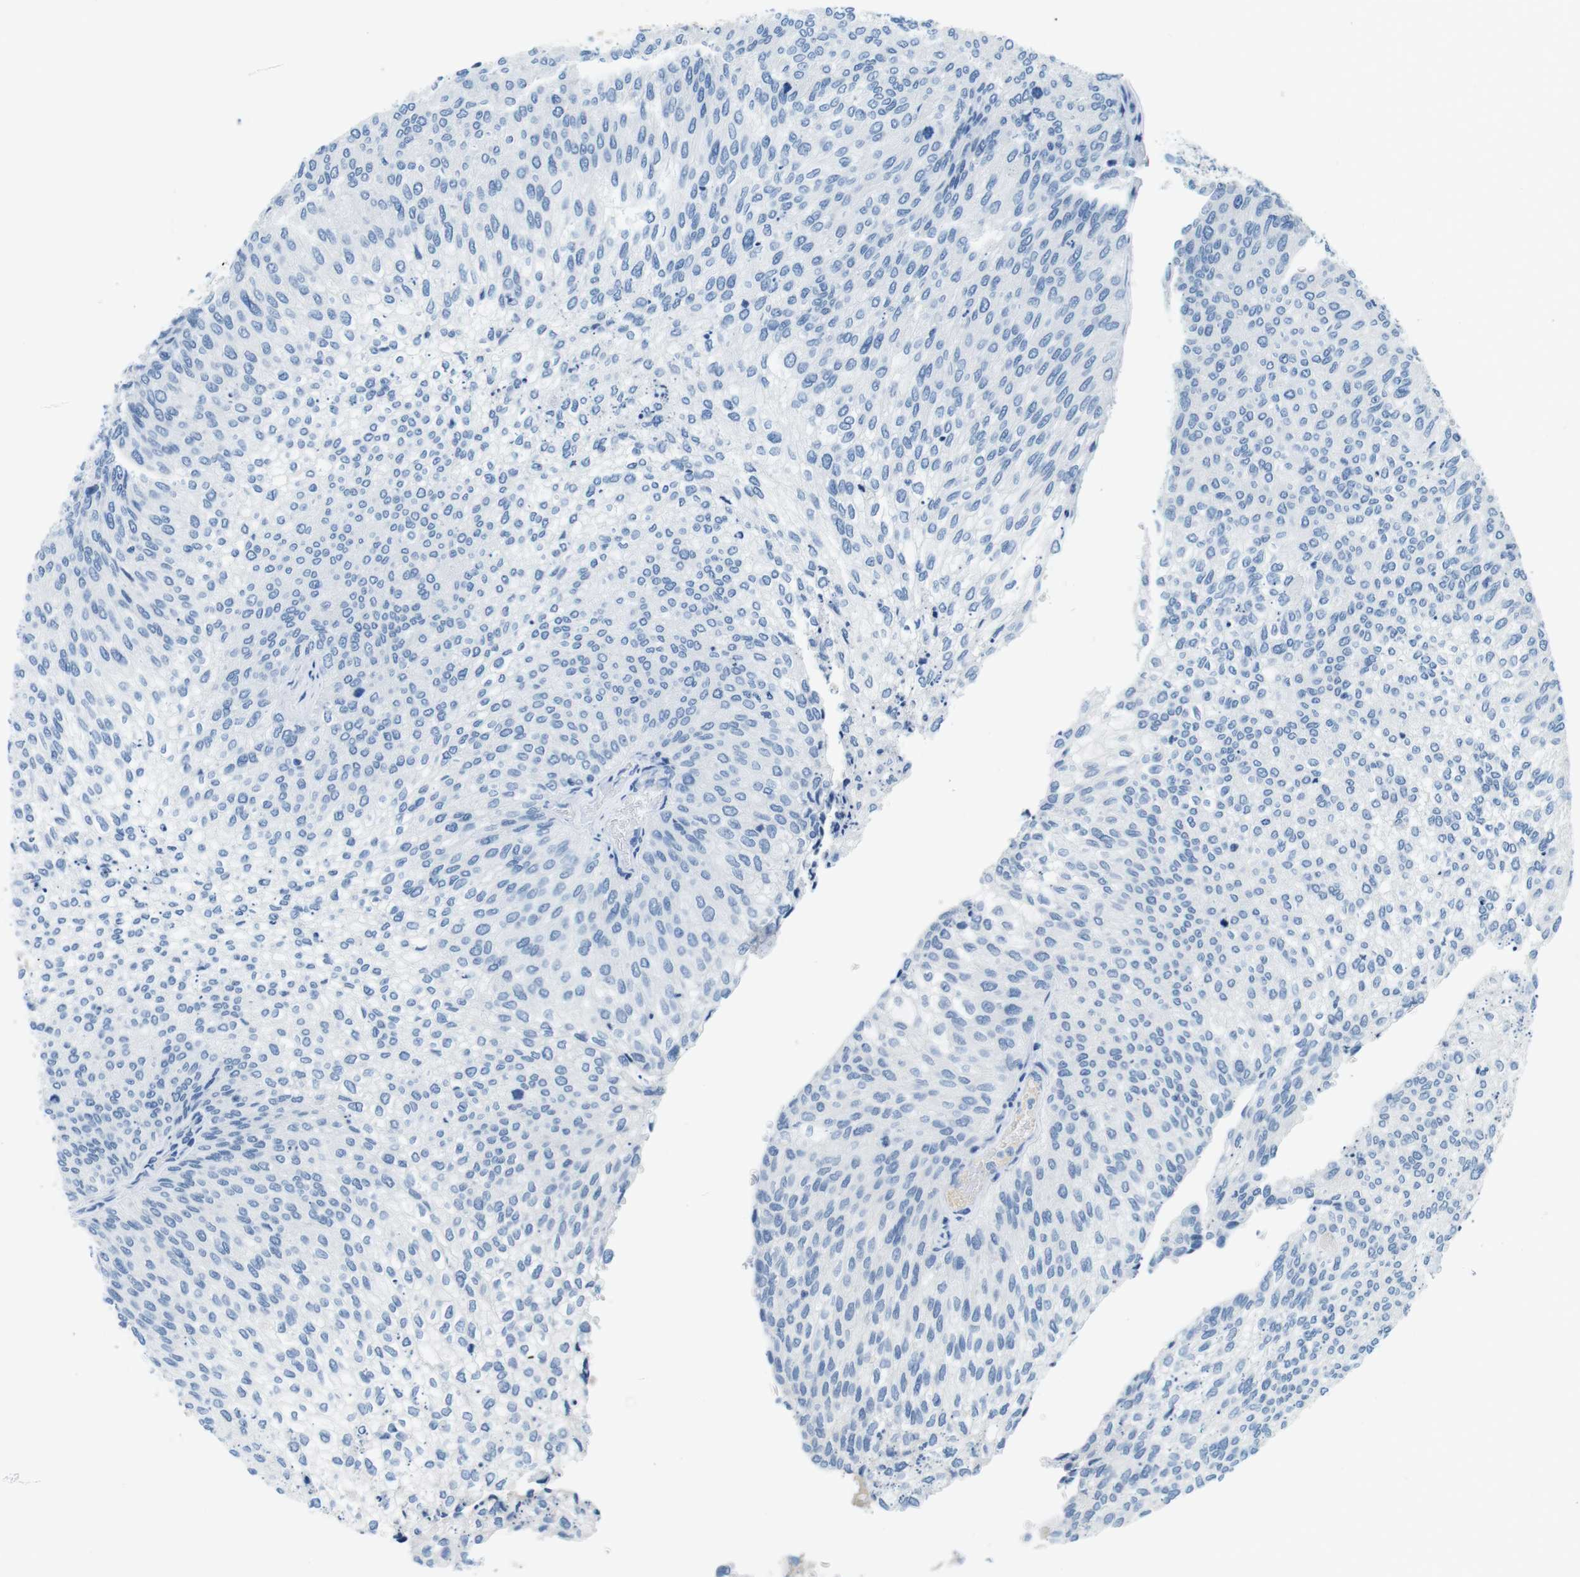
{"staining": {"intensity": "negative", "quantity": "none", "location": "none"}, "tissue": "urothelial cancer", "cell_type": "Tumor cells", "image_type": "cancer", "snomed": [{"axis": "morphology", "description": "Urothelial carcinoma, Low grade"}, {"axis": "topography", "description": "Urinary bladder"}], "caption": "High magnification brightfield microscopy of urothelial carcinoma (low-grade) stained with DAB (3,3'-diaminobenzidine) (brown) and counterstained with hematoxylin (blue): tumor cells show no significant positivity.", "gene": "IGHD", "patient": {"sex": "female", "age": 79}}